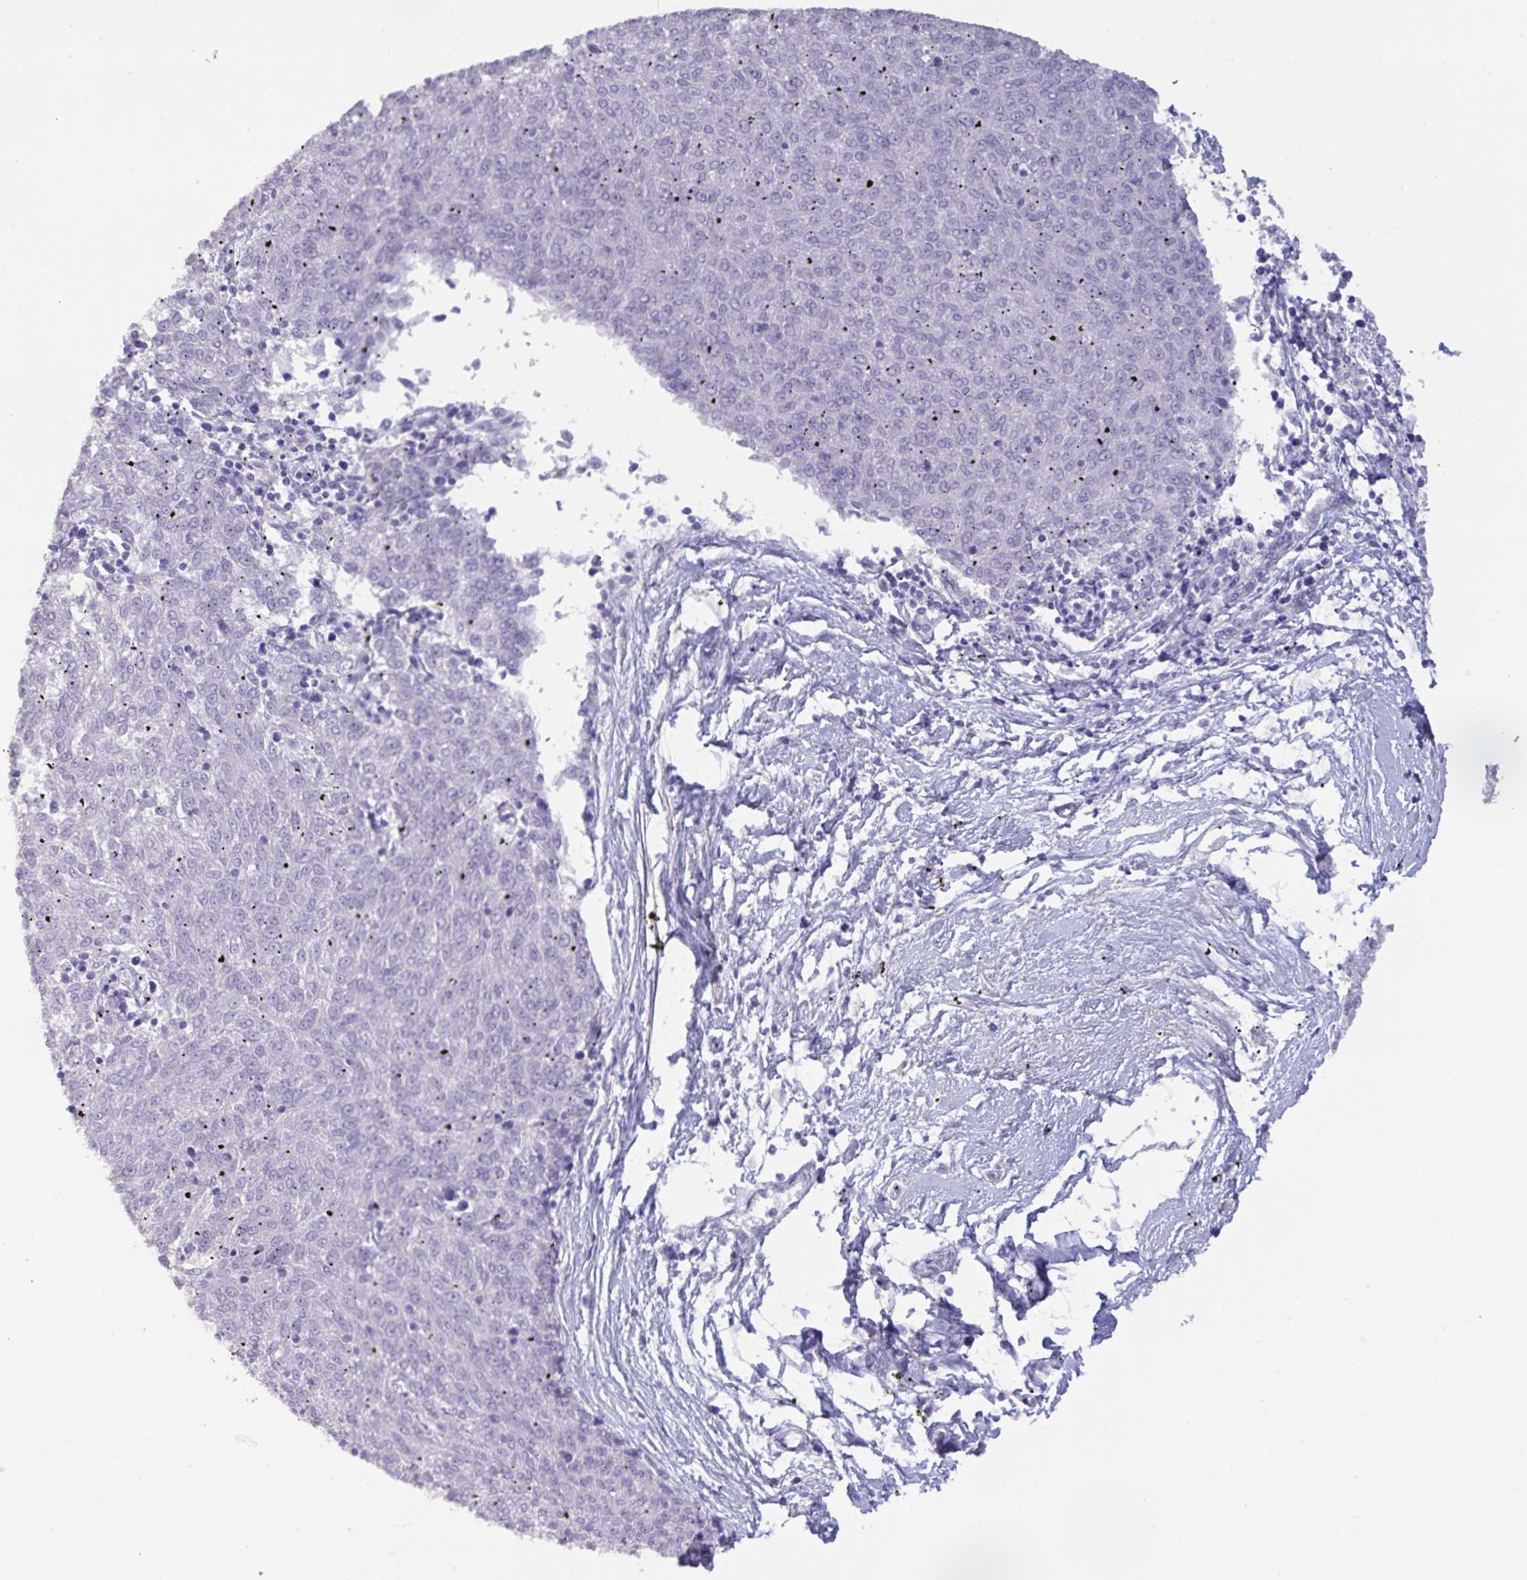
{"staining": {"intensity": "negative", "quantity": "none", "location": "none"}, "tissue": "melanoma", "cell_type": "Tumor cells", "image_type": "cancer", "snomed": [{"axis": "morphology", "description": "Malignant melanoma, NOS"}, {"axis": "topography", "description": "Skin"}], "caption": "Immunohistochemistry (IHC) image of neoplastic tissue: melanoma stained with DAB displays no significant protein positivity in tumor cells.", "gene": "TNNC1", "patient": {"sex": "female", "age": 72}}